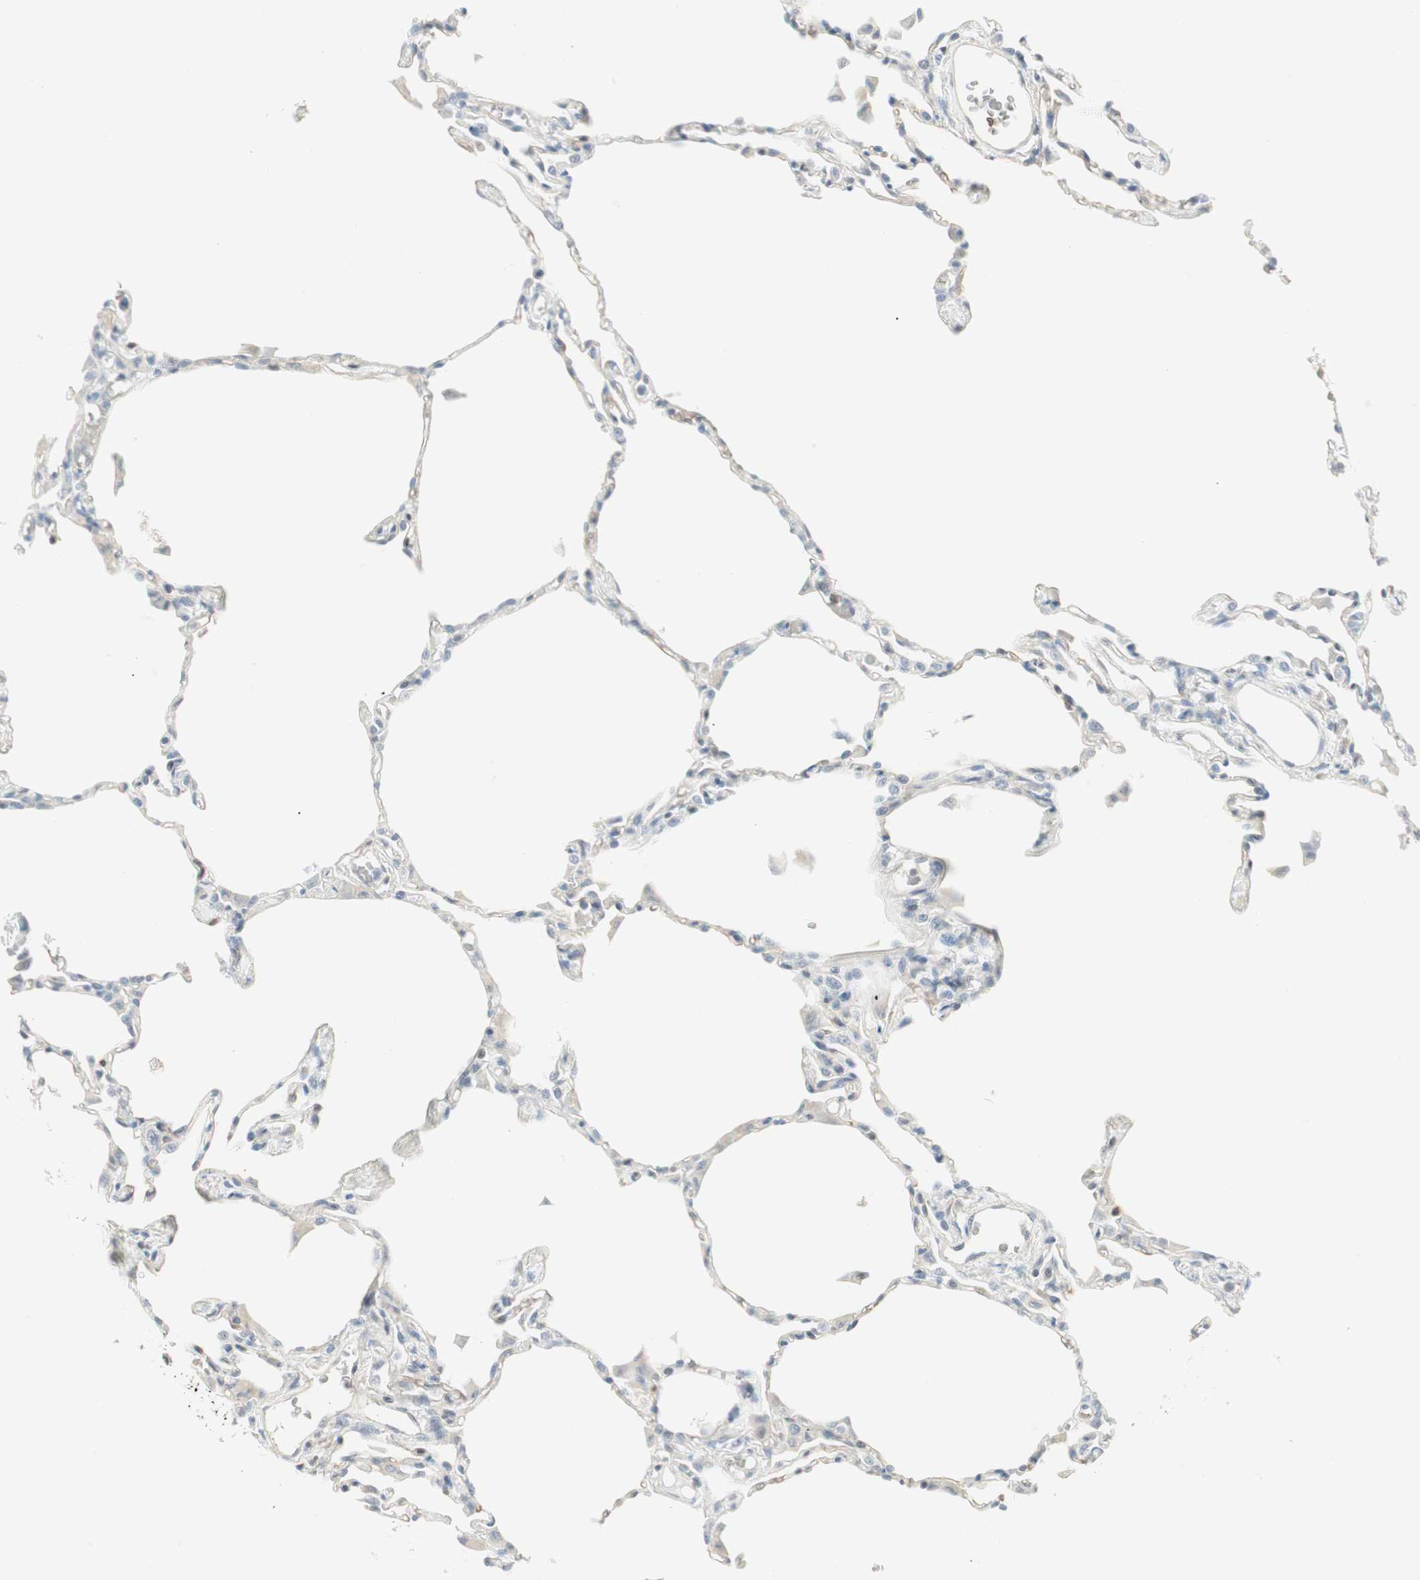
{"staining": {"intensity": "weak", "quantity": "<25%", "location": "cytoplasmic/membranous"}, "tissue": "lung", "cell_type": "Alveolar cells", "image_type": "normal", "snomed": [{"axis": "morphology", "description": "Normal tissue, NOS"}, {"axis": "topography", "description": "Lung"}], "caption": "Immunohistochemistry image of normal human lung stained for a protein (brown), which shows no staining in alveolar cells. (DAB (3,3'-diaminobenzidine) immunohistochemistry (IHC), high magnification).", "gene": "MAP4K1", "patient": {"sex": "female", "age": 49}}